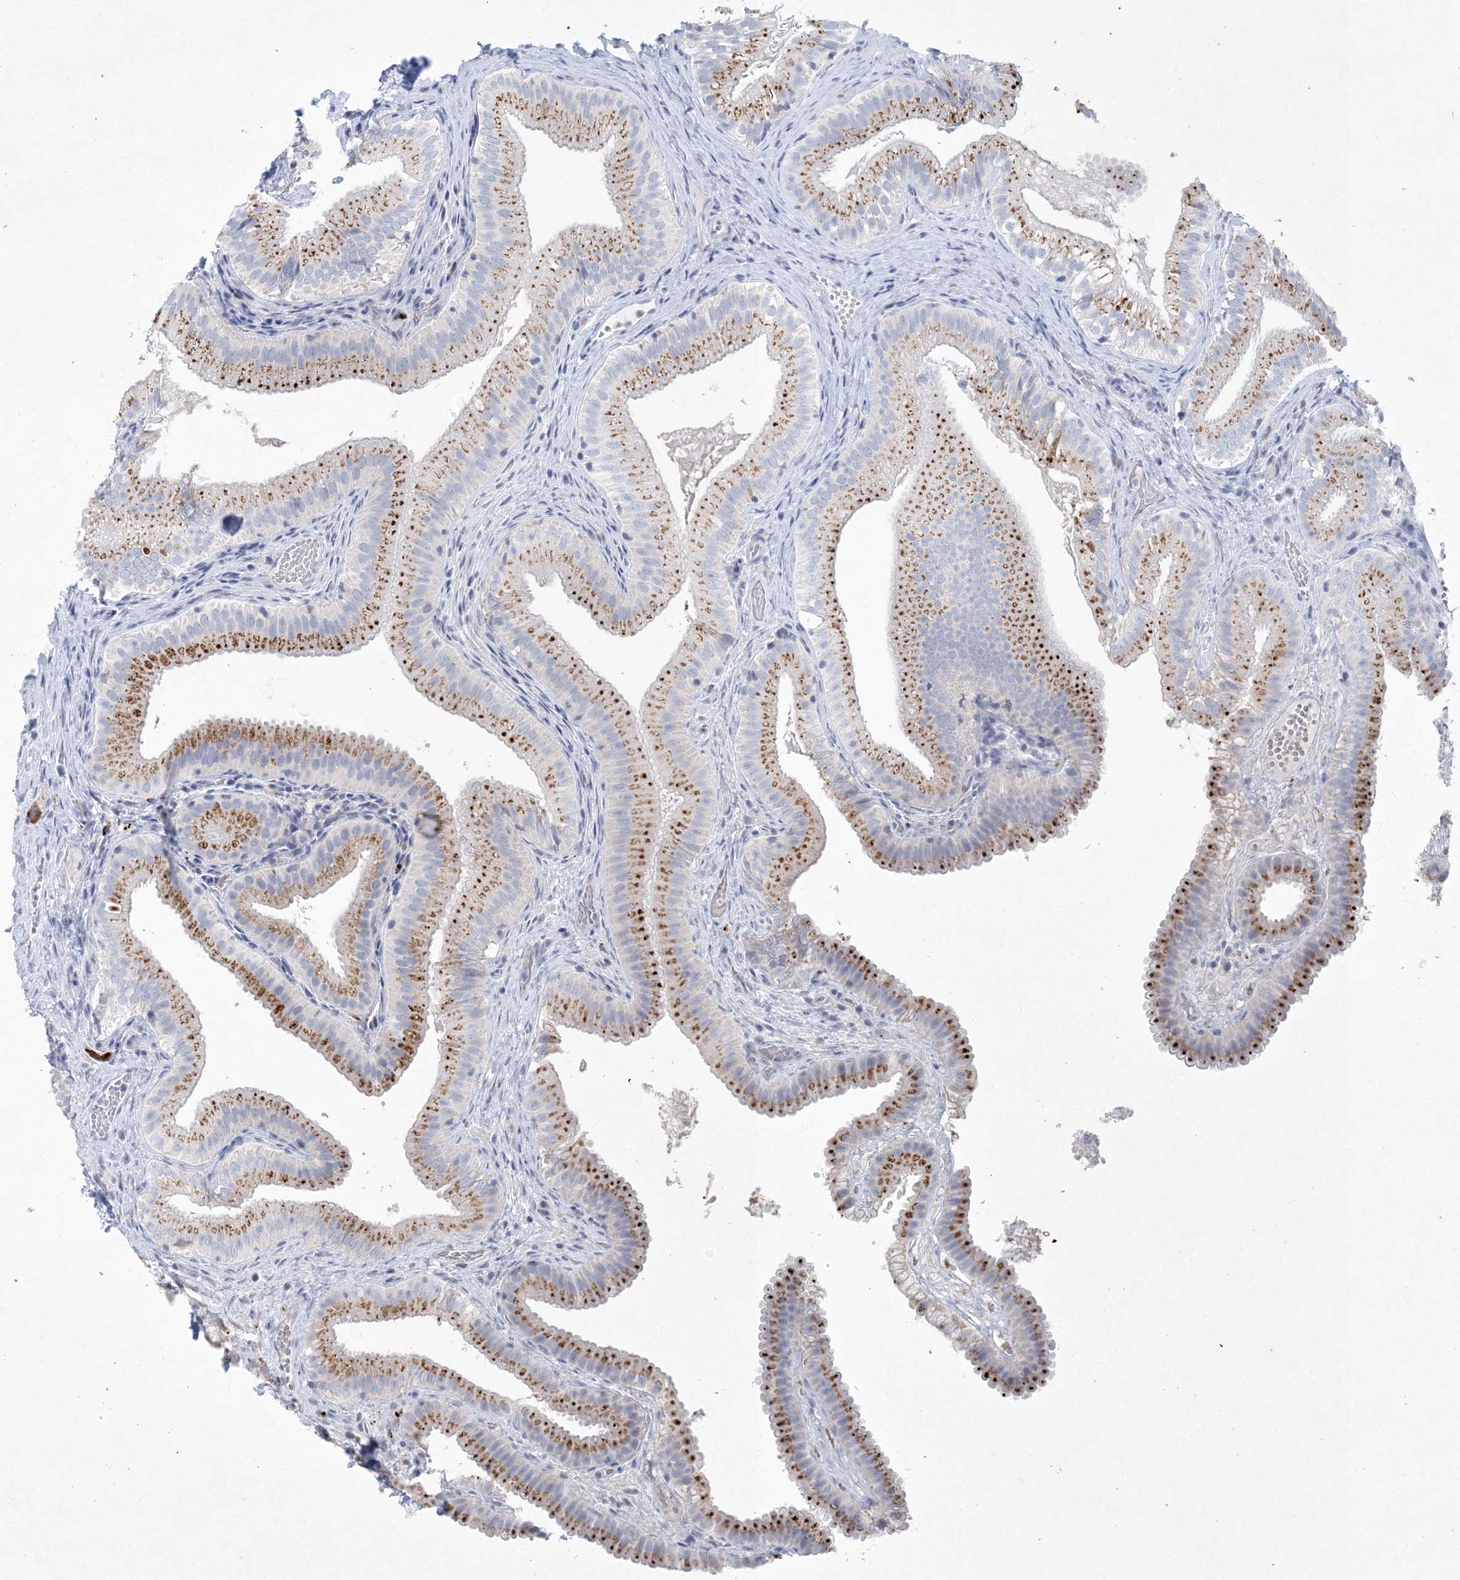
{"staining": {"intensity": "strong", "quantity": ">75%", "location": "cytoplasmic/membranous"}, "tissue": "gallbladder", "cell_type": "Glandular cells", "image_type": "normal", "snomed": [{"axis": "morphology", "description": "Normal tissue, NOS"}, {"axis": "topography", "description": "Gallbladder"}], "caption": "Immunohistochemistry (IHC) (DAB) staining of unremarkable gallbladder demonstrates strong cytoplasmic/membranous protein expression in about >75% of glandular cells.", "gene": "GABRG1", "patient": {"sex": "female", "age": 30}}